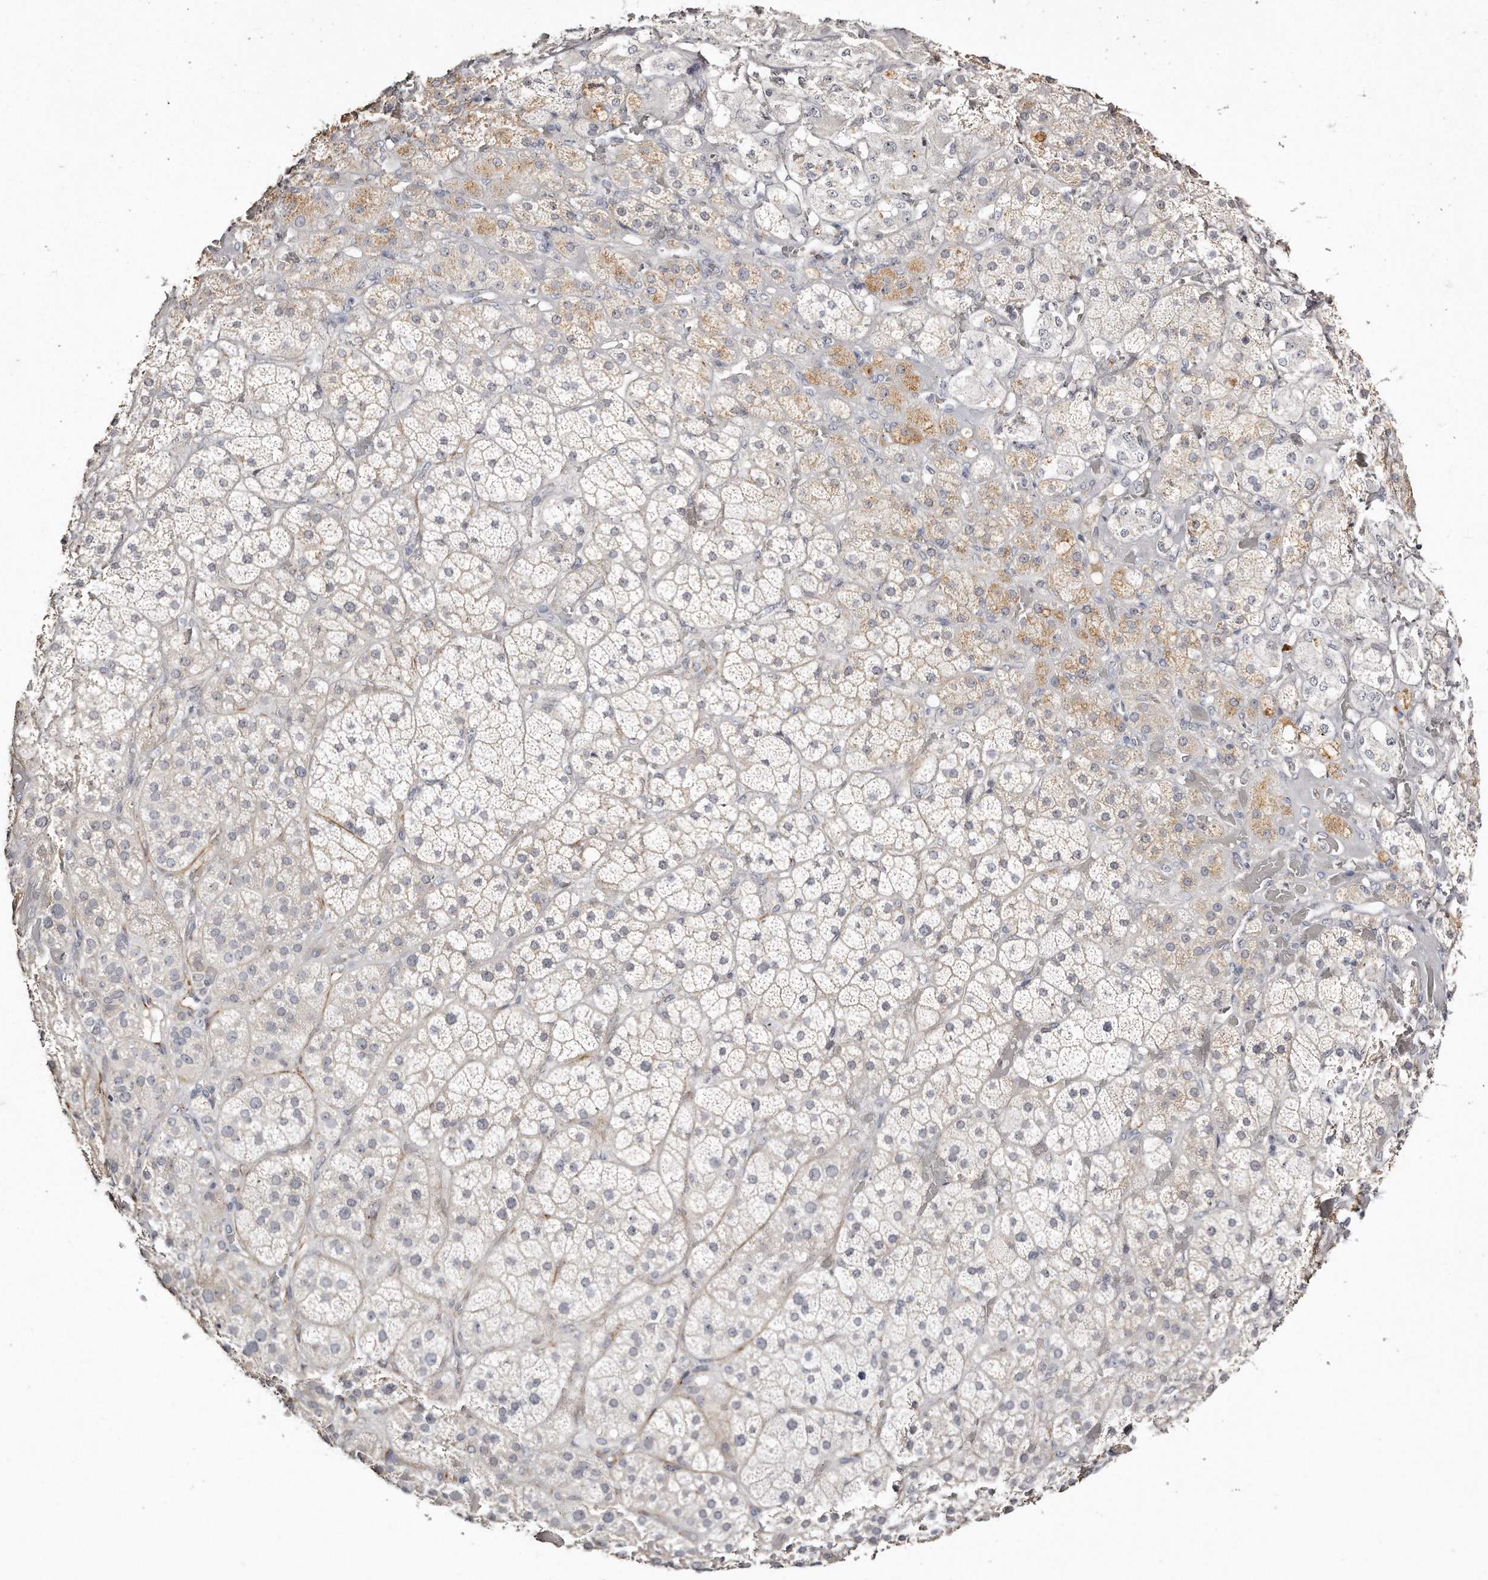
{"staining": {"intensity": "weak", "quantity": "25%-75%", "location": "cytoplasmic/membranous"}, "tissue": "adrenal gland", "cell_type": "Glandular cells", "image_type": "normal", "snomed": [{"axis": "morphology", "description": "Normal tissue, NOS"}, {"axis": "topography", "description": "Adrenal gland"}], "caption": "This histopathology image exhibits IHC staining of normal adrenal gland, with low weak cytoplasmic/membranous positivity in about 25%-75% of glandular cells.", "gene": "ZYG11A", "patient": {"sex": "male", "age": 57}}